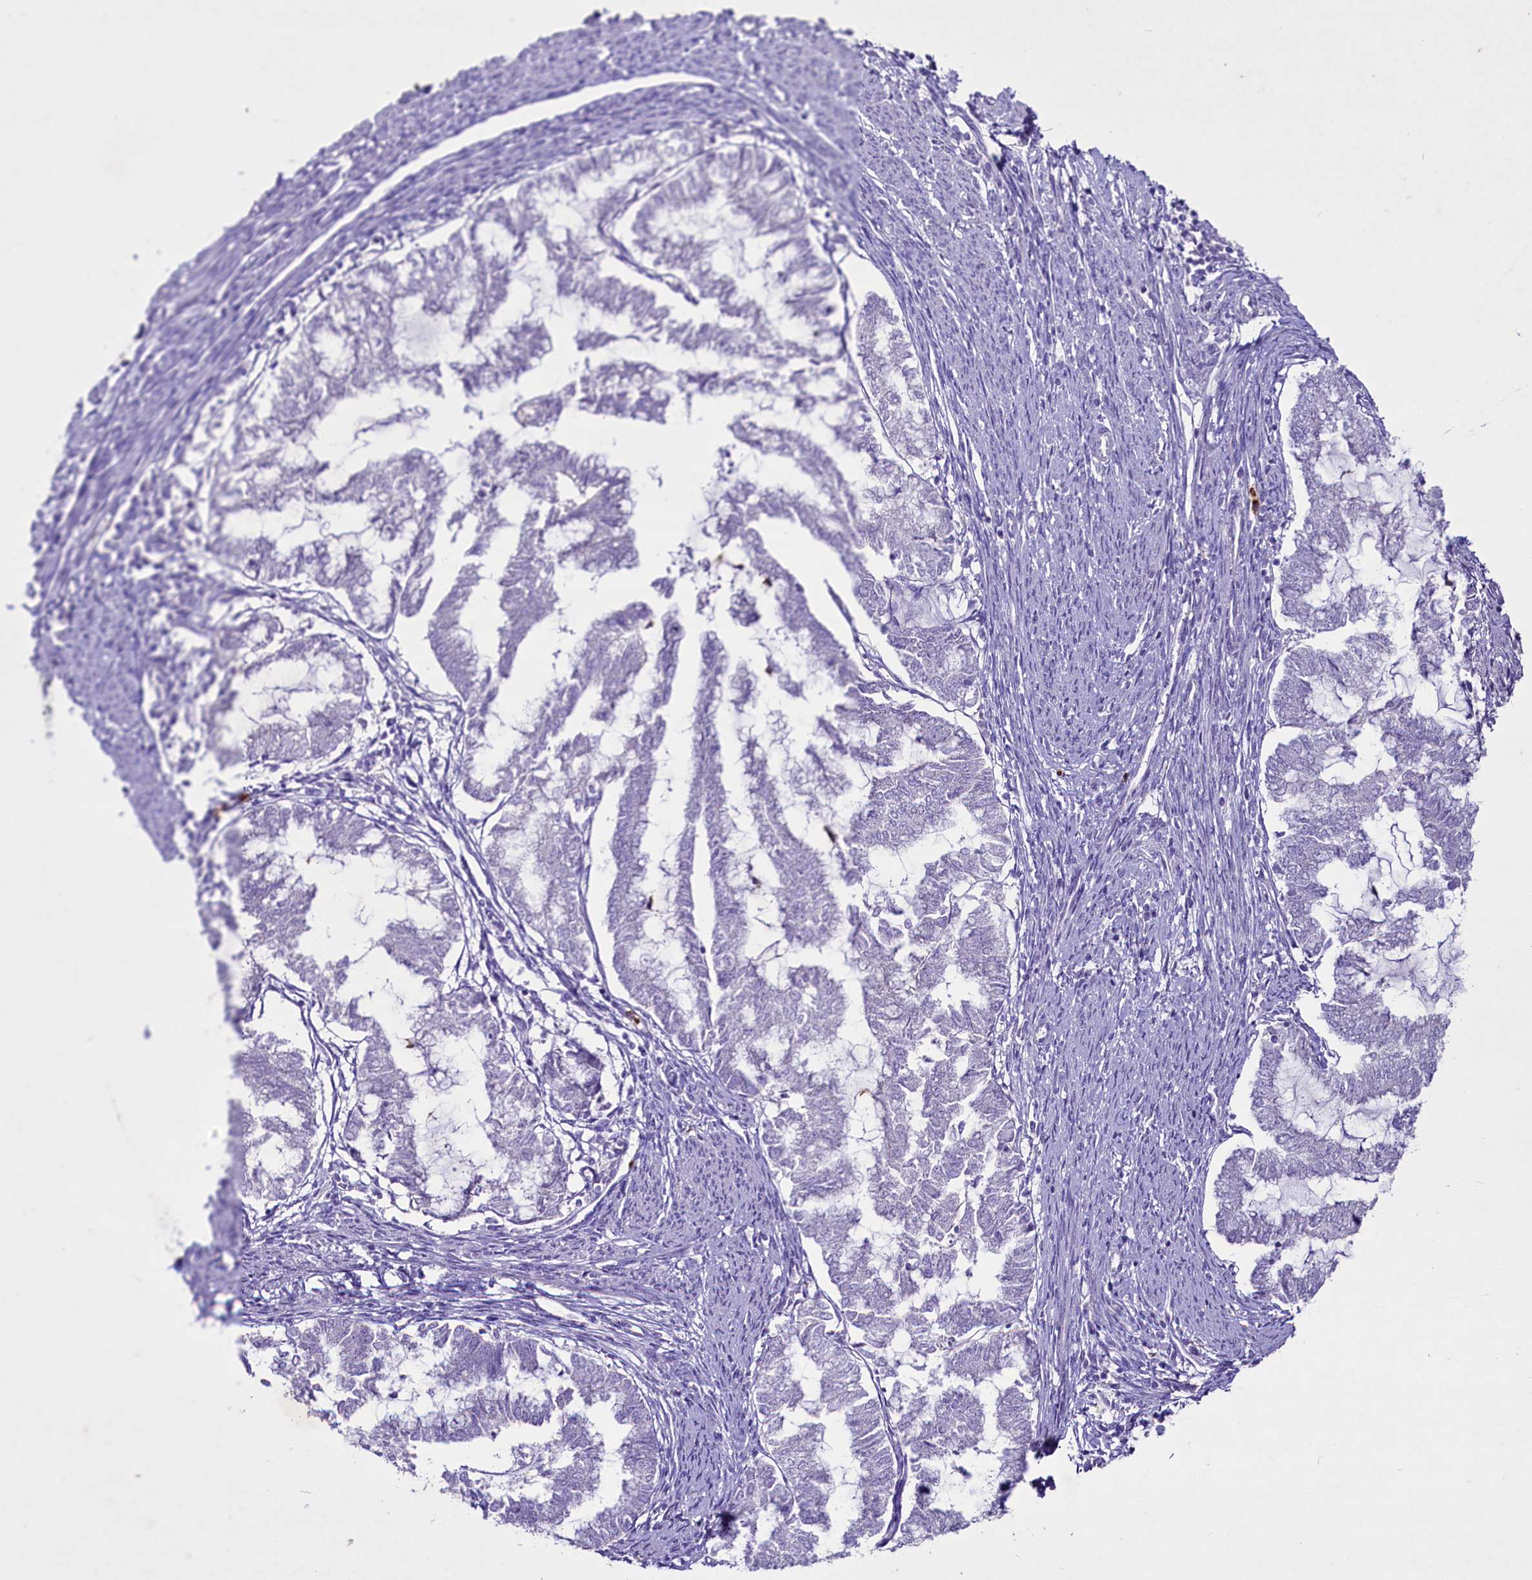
{"staining": {"intensity": "negative", "quantity": "none", "location": "none"}, "tissue": "endometrial cancer", "cell_type": "Tumor cells", "image_type": "cancer", "snomed": [{"axis": "morphology", "description": "Adenocarcinoma, NOS"}, {"axis": "topography", "description": "Endometrium"}], "caption": "There is no significant staining in tumor cells of endometrial adenocarcinoma.", "gene": "FAM209B", "patient": {"sex": "female", "age": 79}}